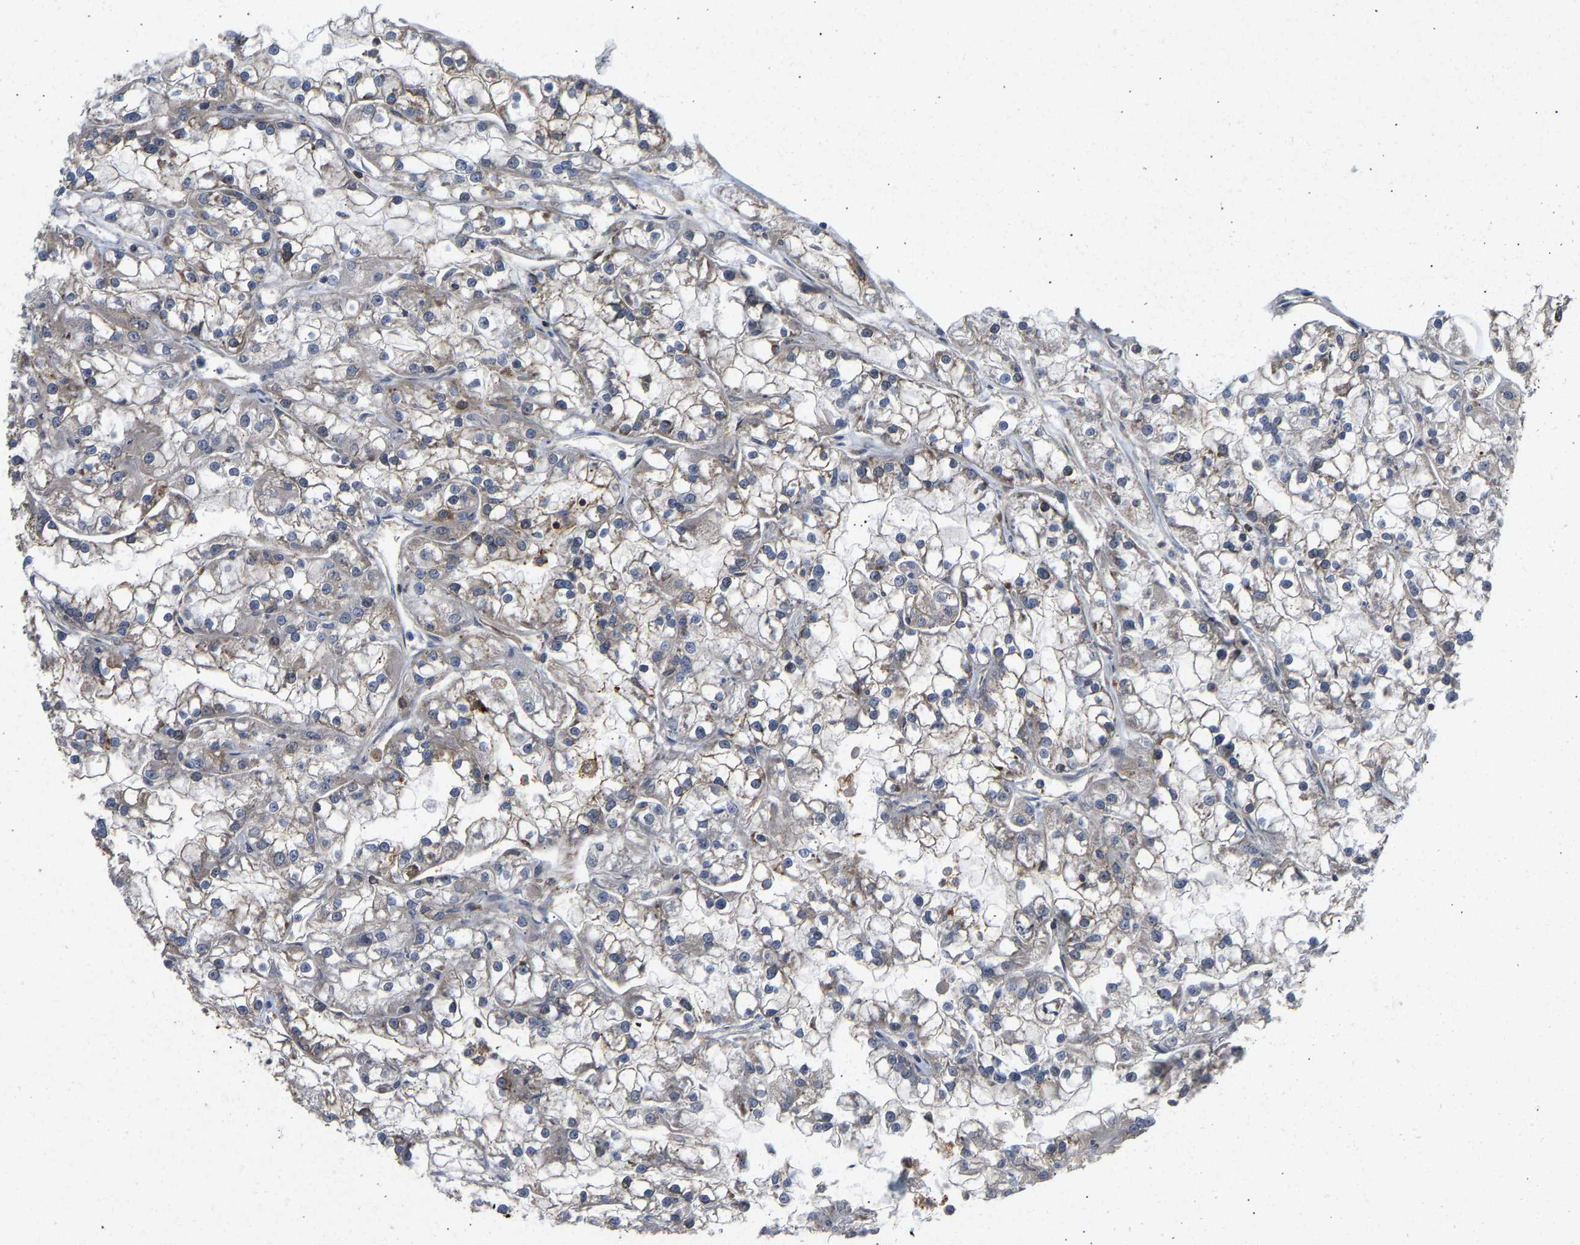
{"staining": {"intensity": "weak", "quantity": "<25%", "location": "cytoplasmic/membranous"}, "tissue": "renal cancer", "cell_type": "Tumor cells", "image_type": "cancer", "snomed": [{"axis": "morphology", "description": "Adenocarcinoma, NOS"}, {"axis": "topography", "description": "Kidney"}], "caption": "The immunohistochemistry (IHC) histopathology image has no significant positivity in tumor cells of renal cancer tissue.", "gene": "RASGRF2", "patient": {"sex": "female", "age": 52}}